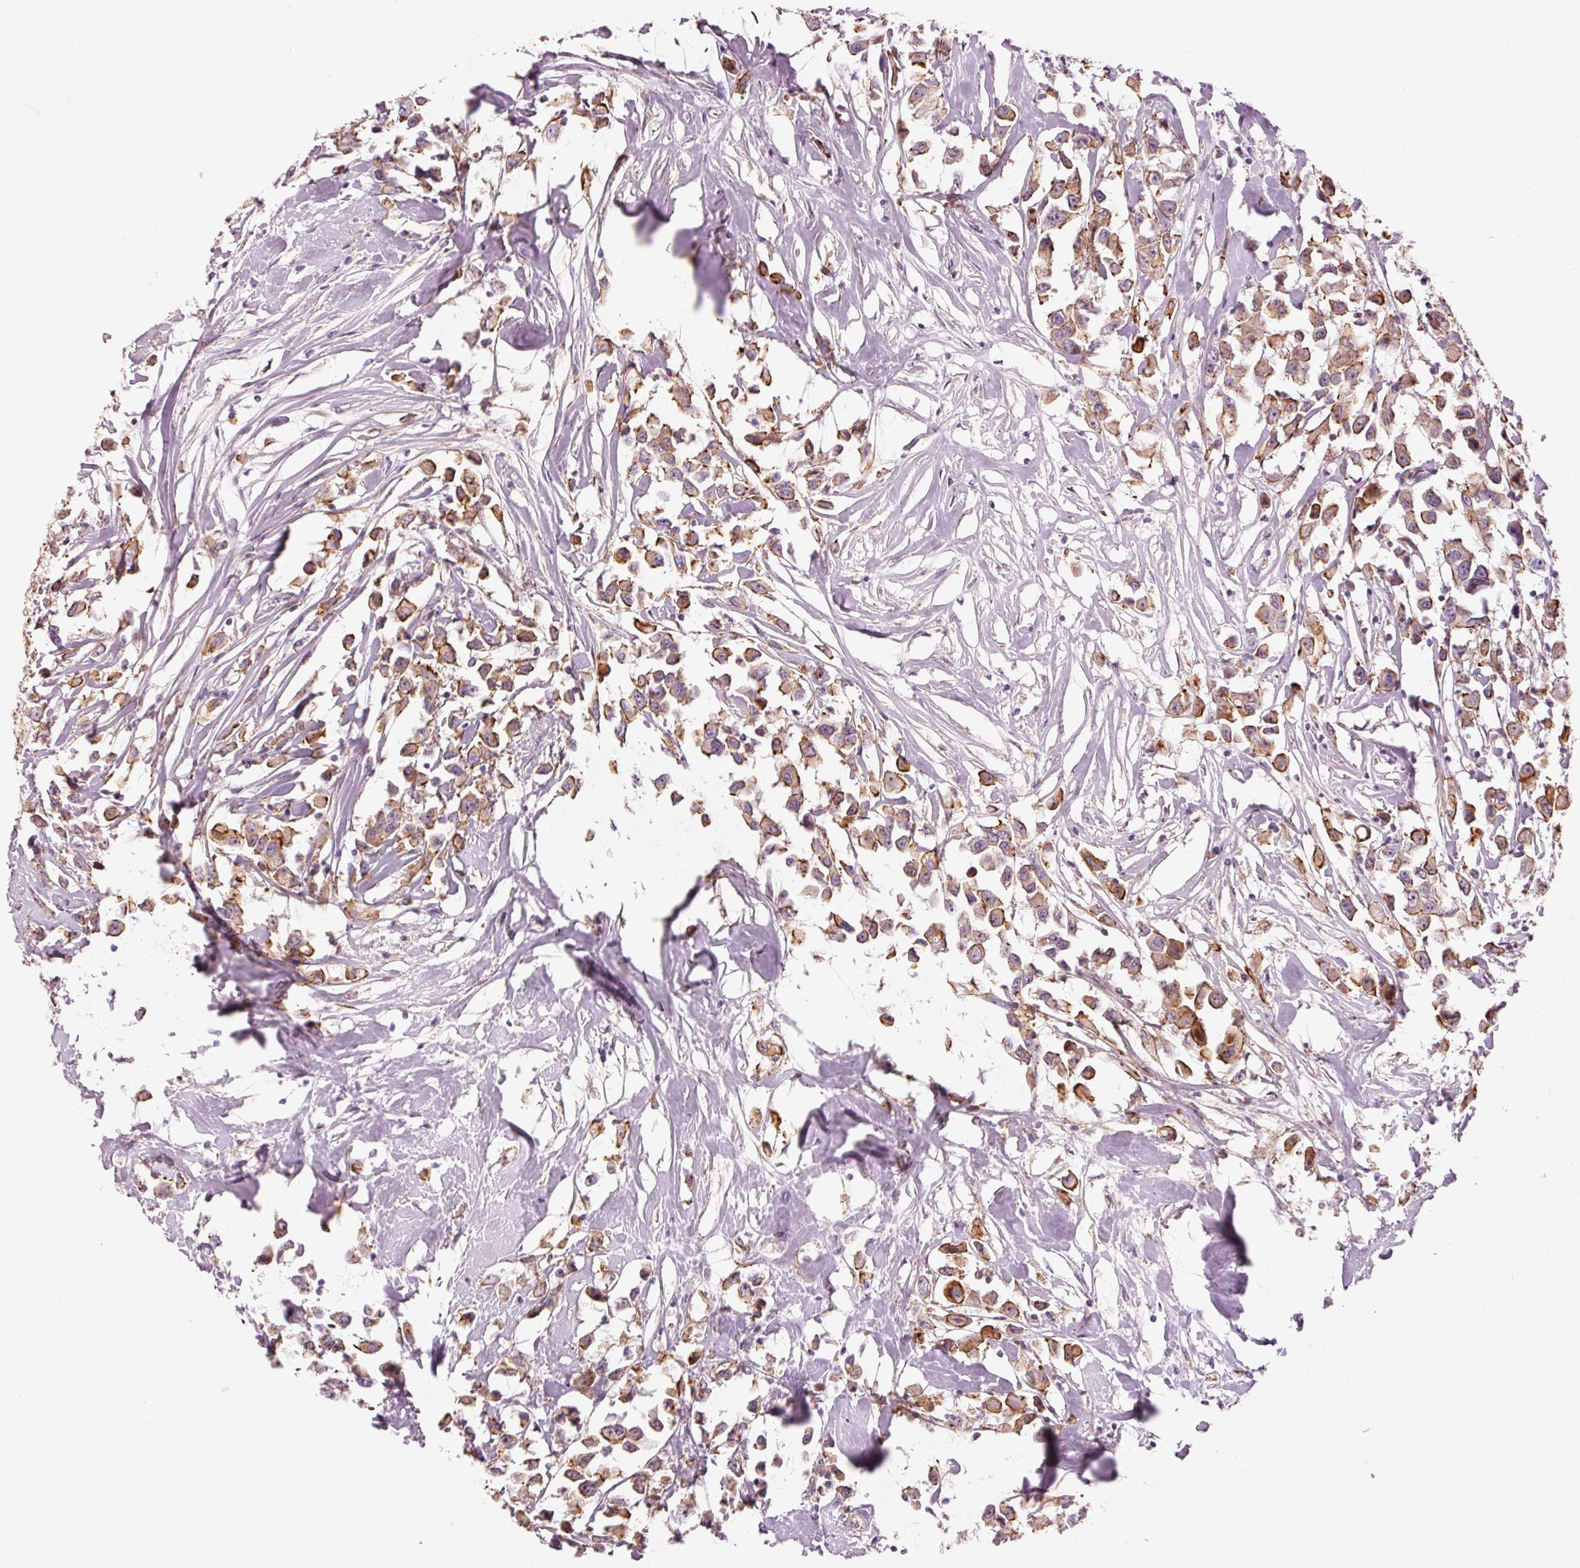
{"staining": {"intensity": "moderate", "quantity": ">75%", "location": "cytoplasmic/membranous"}, "tissue": "breast cancer", "cell_type": "Tumor cells", "image_type": "cancer", "snomed": [{"axis": "morphology", "description": "Duct carcinoma"}, {"axis": "topography", "description": "Breast"}], "caption": "IHC of human breast intraductal carcinoma exhibits medium levels of moderate cytoplasmic/membranous expression in approximately >75% of tumor cells.", "gene": "DAPP1", "patient": {"sex": "female", "age": 61}}